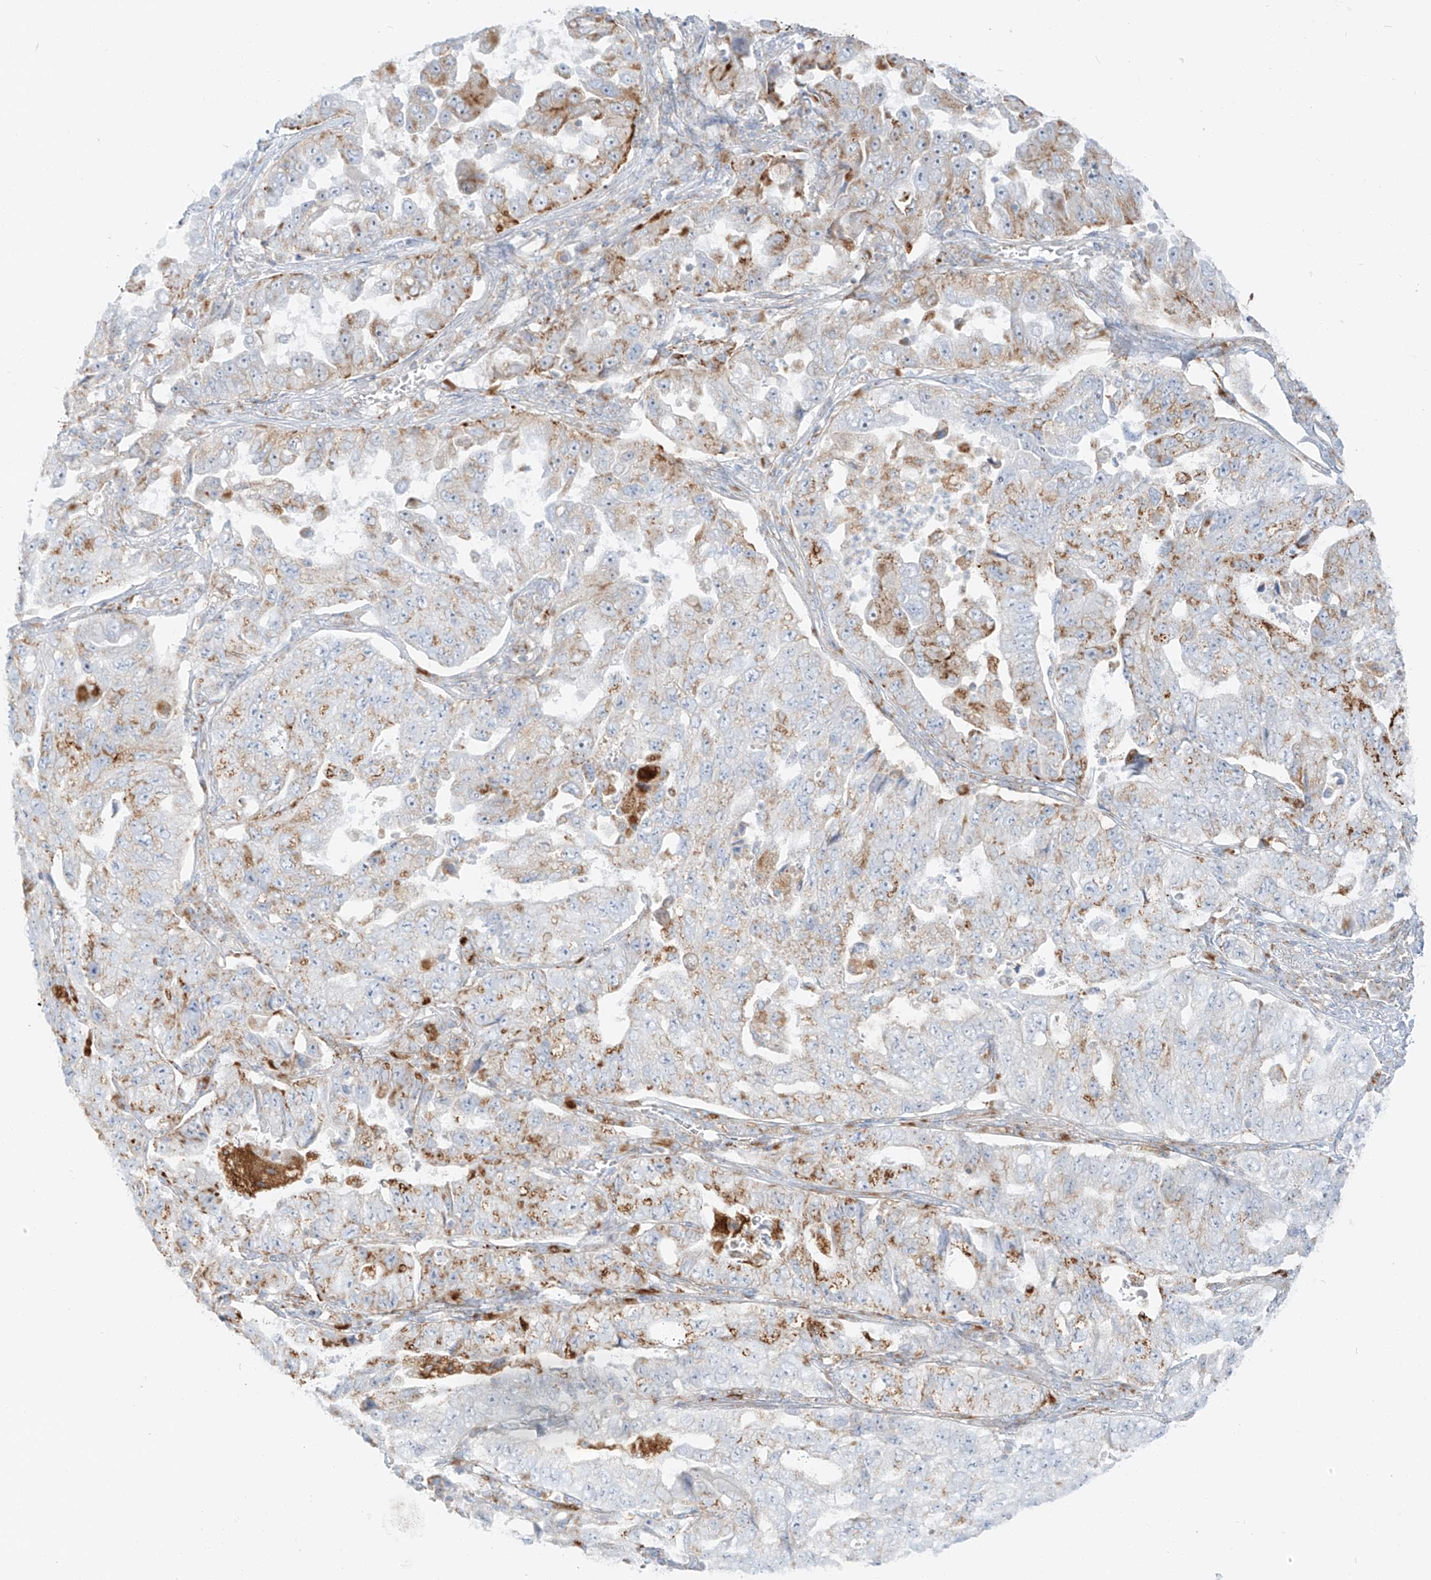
{"staining": {"intensity": "moderate", "quantity": "25%-75%", "location": "cytoplasmic/membranous"}, "tissue": "lung cancer", "cell_type": "Tumor cells", "image_type": "cancer", "snomed": [{"axis": "morphology", "description": "Adenocarcinoma, NOS"}, {"axis": "topography", "description": "Lung"}], "caption": "DAB immunohistochemical staining of adenocarcinoma (lung) demonstrates moderate cytoplasmic/membranous protein positivity in about 25%-75% of tumor cells.", "gene": "SLC35F6", "patient": {"sex": "female", "age": 51}}